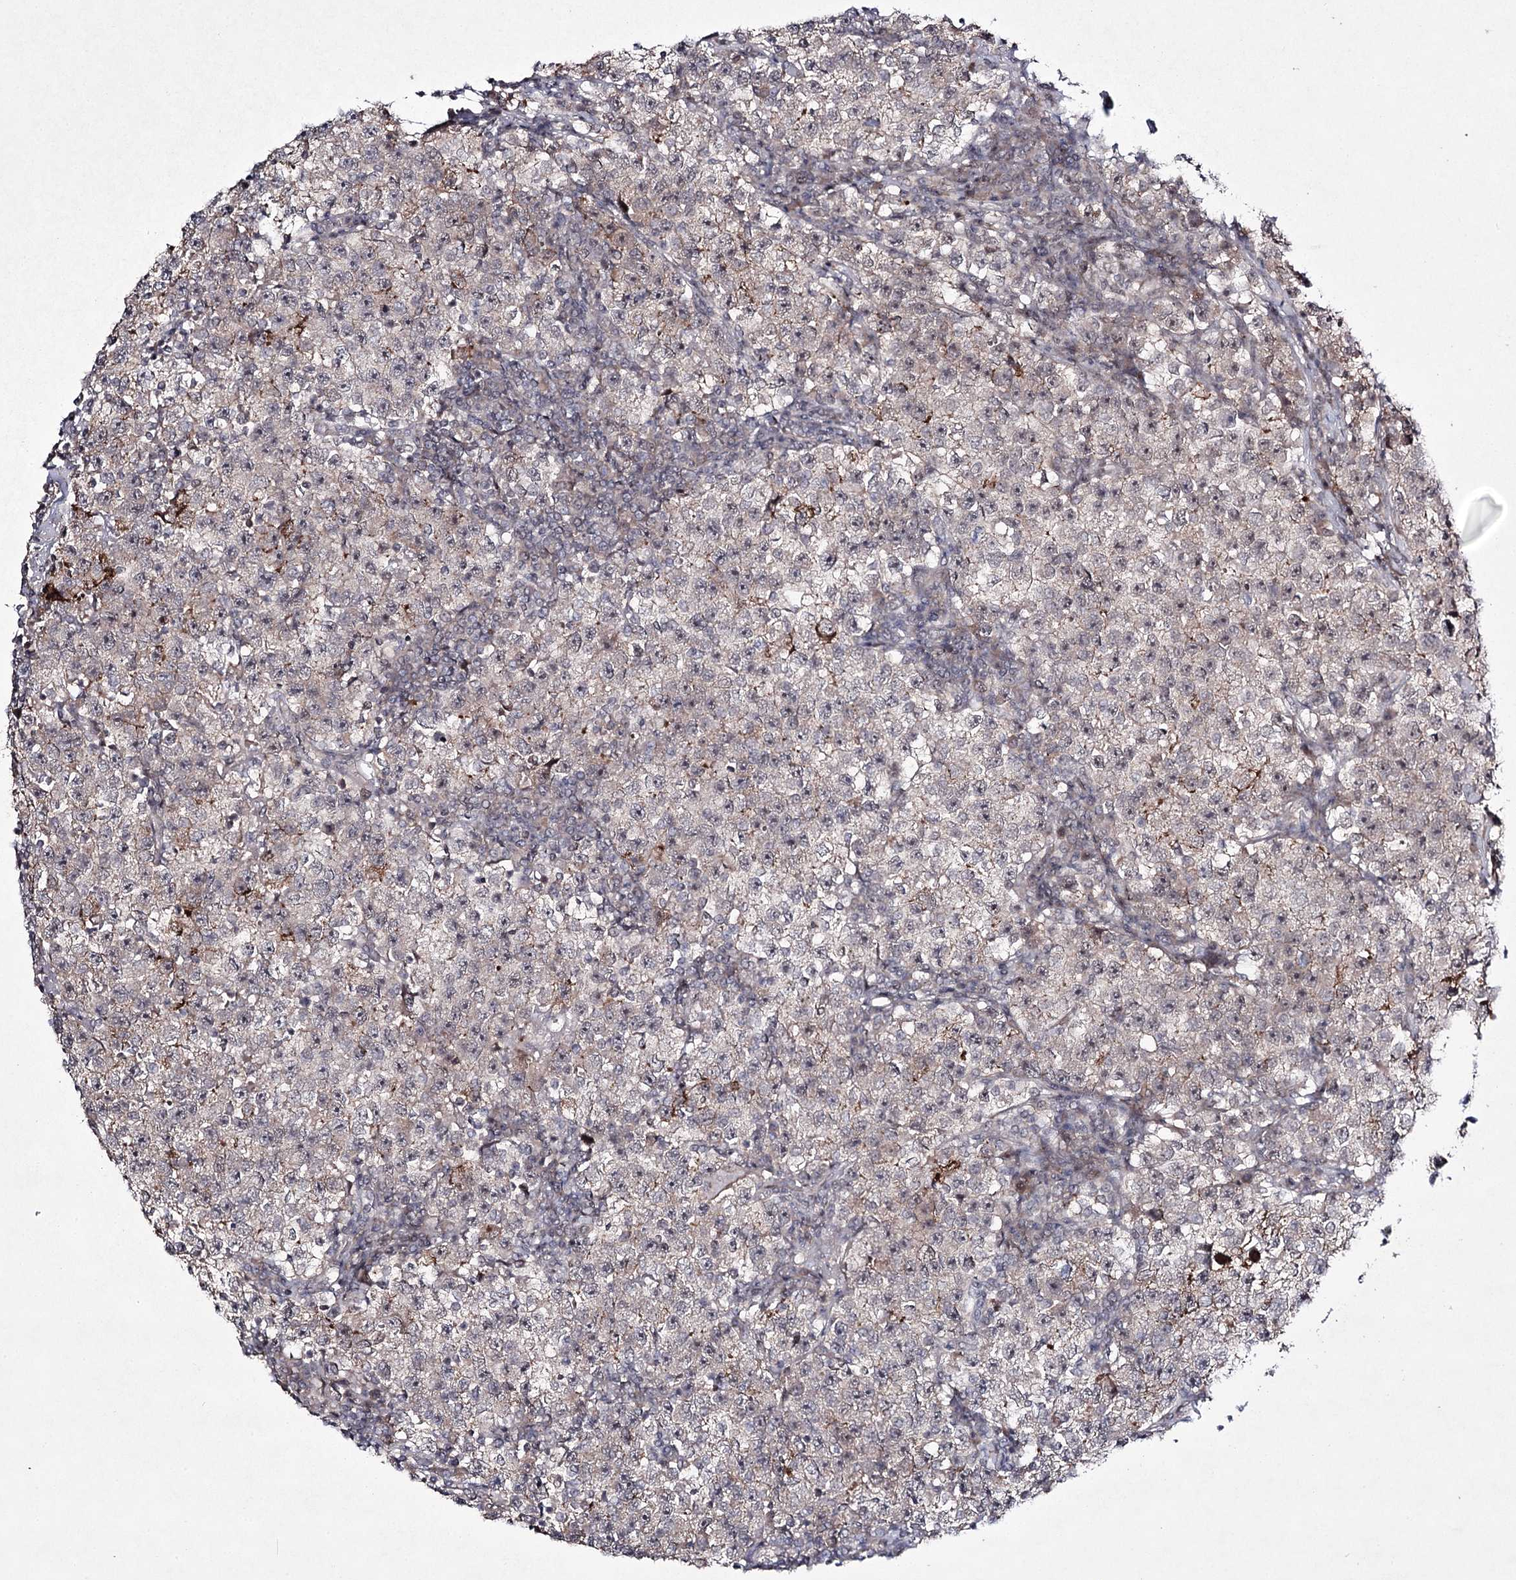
{"staining": {"intensity": "negative", "quantity": "none", "location": "none"}, "tissue": "testis cancer", "cell_type": "Tumor cells", "image_type": "cancer", "snomed": [{"axis": "morphology", "description": "Seminoma, NOS"}, {"axis": "topography", "description": "Testis"}], "caption": "Immunohistochemistry (IHC) of human testis cancer (seminoma) reveals no expression in tumor cells. (DAB (3,3'-diaminobenzidine) immunohistochemistry (IHC) with hematoxylin counter stain).", "gene": "HOXC11", "patient": {"sex": "male", "age": 22}}